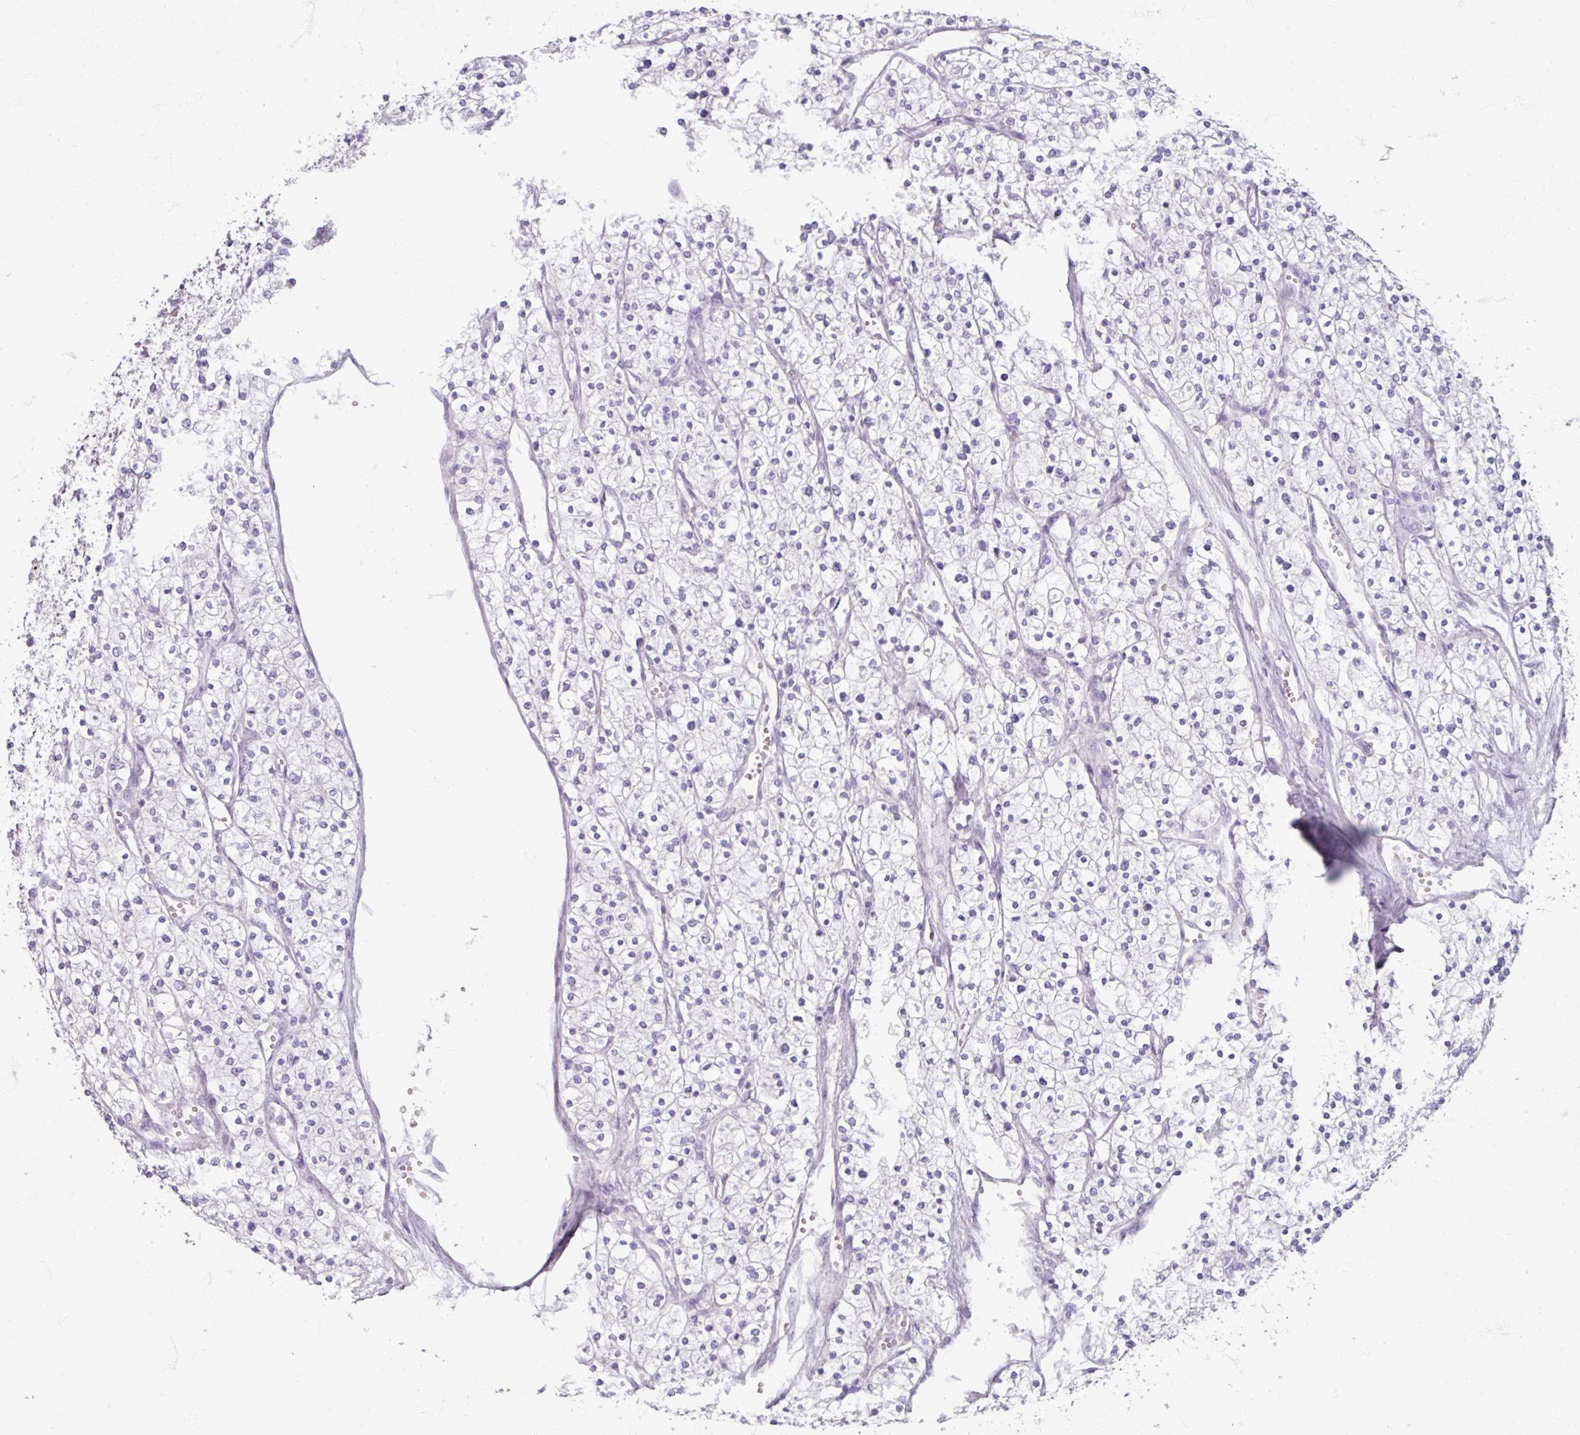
{"staining": {"intensity": "negative", "quantity": "none", "location": "none"}, "tissue": "renal cancer", "cell_type": "Tumor cells", "image_type": "cancer", "snomed": [{"axis": "morphology", "description": "Adenocarcinoma, NOS"}, {"axis": "topography", "description": "Kidney"}], "caption": "There is no significant positivity in tumor cells of renal adenocarcinoma.", "gene": "TG", "patient": {"sex": "male", "age": 80}}